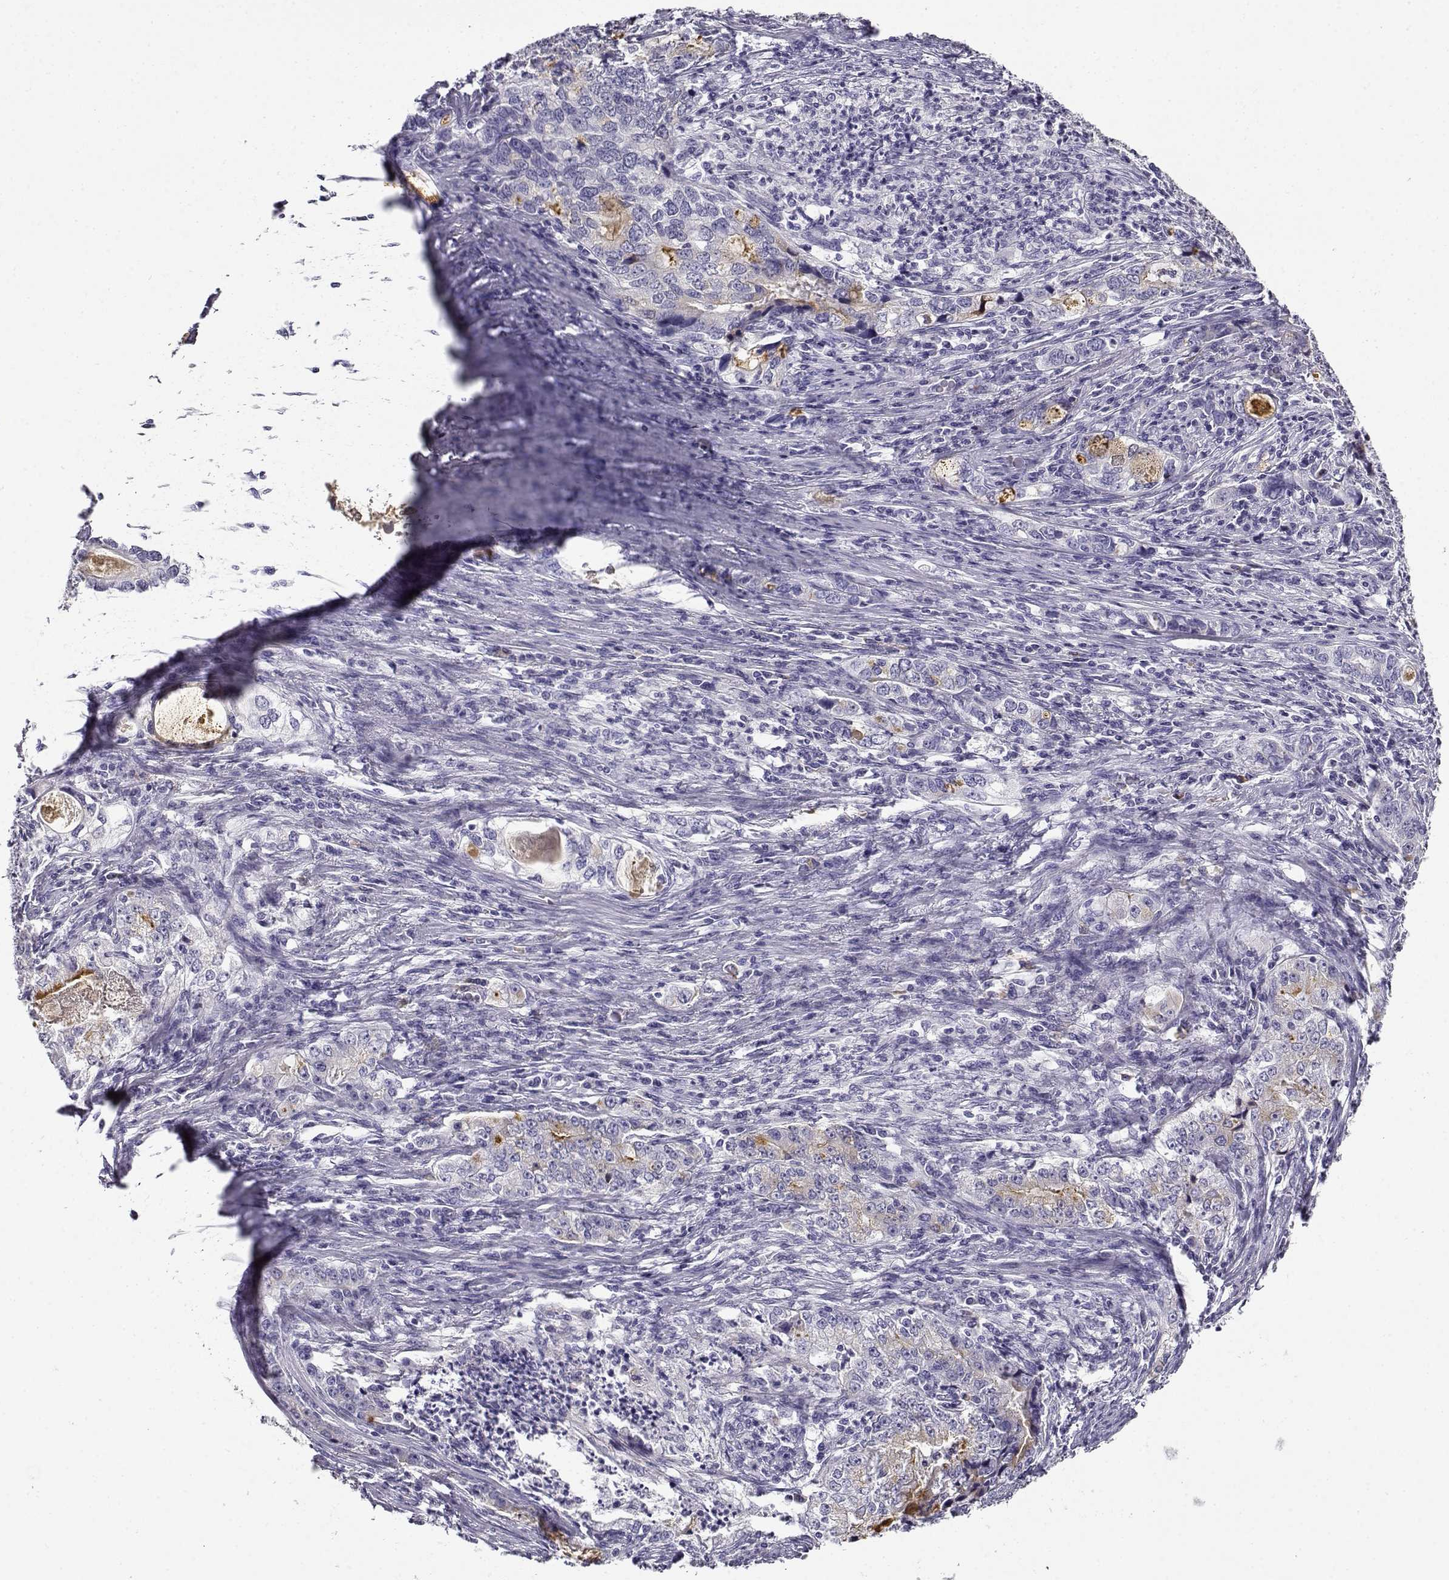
{"staining": {"intensity": "negative", "quantity": "none", "location": "none"}, "tissue": "stomach cancer", "cell_type": "Tumor cells", "image_type": "cancer", "snomed": [{"axis": "morphology", "description": "Adenocarcinoma, NOS"}, {"axis": "topography", "description": "Stomach, lower"}], "caption": "Immunohistochemistry of human stomach cancer shows no expression in tumor cells. (Stains: DAB immunohistochemistry (IHC) with hematoxylin counter stain, Microscopy: brightfield microscopy at high magnification).", "gene": "CABS1", "patient": {"sex": "female", "age": 72}}